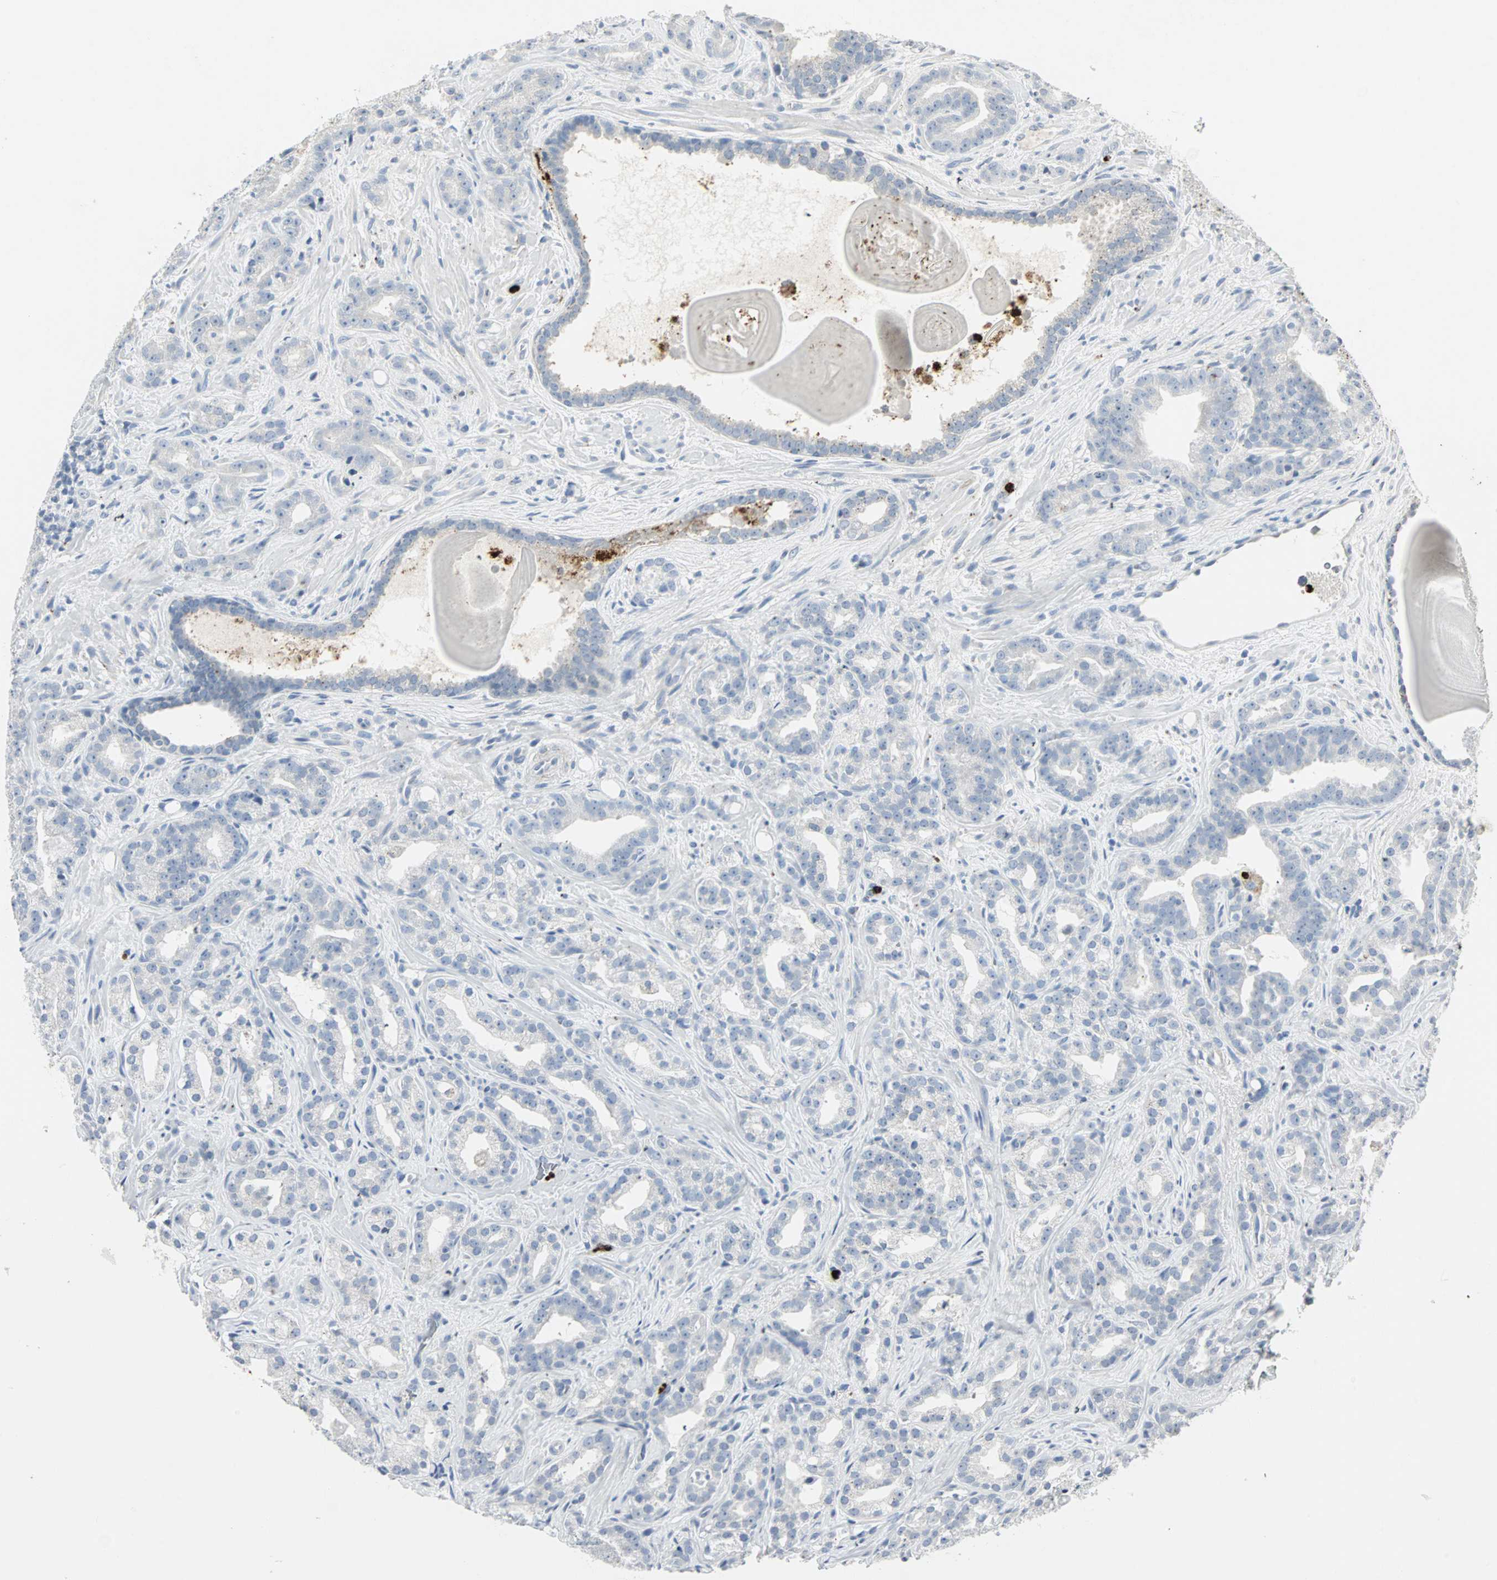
{"staining": {"intensity": "negative", "quantity": "none", "location": "none"}, "tissue": "prostate cancer", "cell_type": "Tumor cells", "image_type": "cancer", "snomed": [{"axis": "morphology", "description": "Adenocarcinoma, Low grade"}, {"axis": "topography", "description": "Prostate"}], "caption": "This photomicrograph is of low-grade adenocarcinoma (prostate) stained with IHC to label a protein in brown with the nuclei are counter-stained blue. There is no expression in tumor cells. (DAB (3,3'-diaminobenzidine) immunohistochemistry (IHC) visualized using brightfield microscopy, high magnification).", "gene": "CEACAM6", "patient": {"sex": "male", "age": 63}}